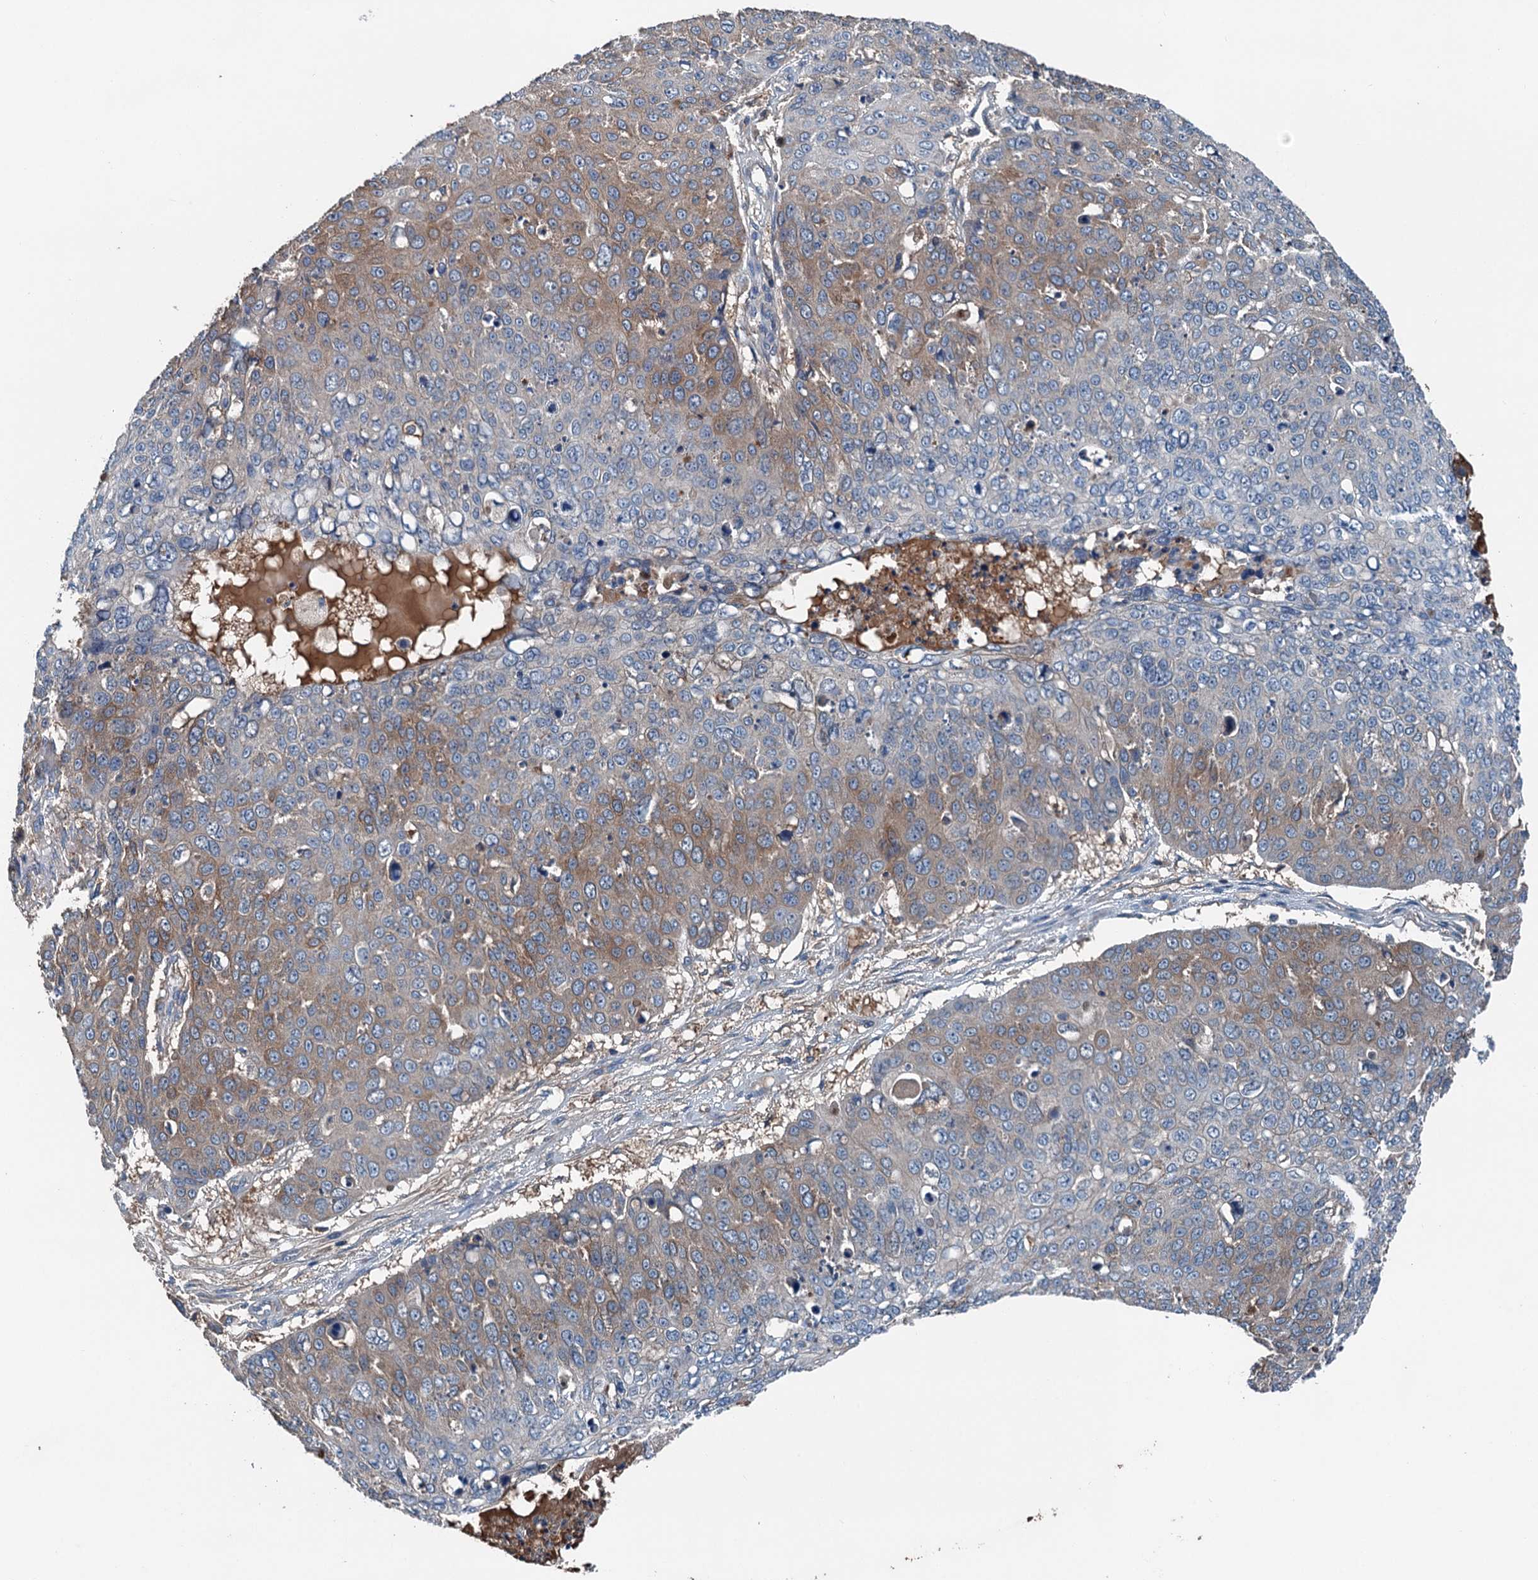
{"staining": {"intensity": "moderate", "quantity": "25%-75%", "location": "cytoplasmic/membranous"}, "tissue": "skin cancer", "cell_type": "Tumor cells", "image_type": "cancer", "snomed": [{"axis": "morphology", "description": "Squamous cell carcinoma, NOS"}, {"axis": "topography", "description": "Skin"}], "caption": "Tumor cells exhibit medium levels of moderate cytoplasmic/membranous expression in about 25%-75% of cells in skin squamous cell carcinoma.", "gene": "PDSS1", "patient": {"sex": "male", "age": 71}}